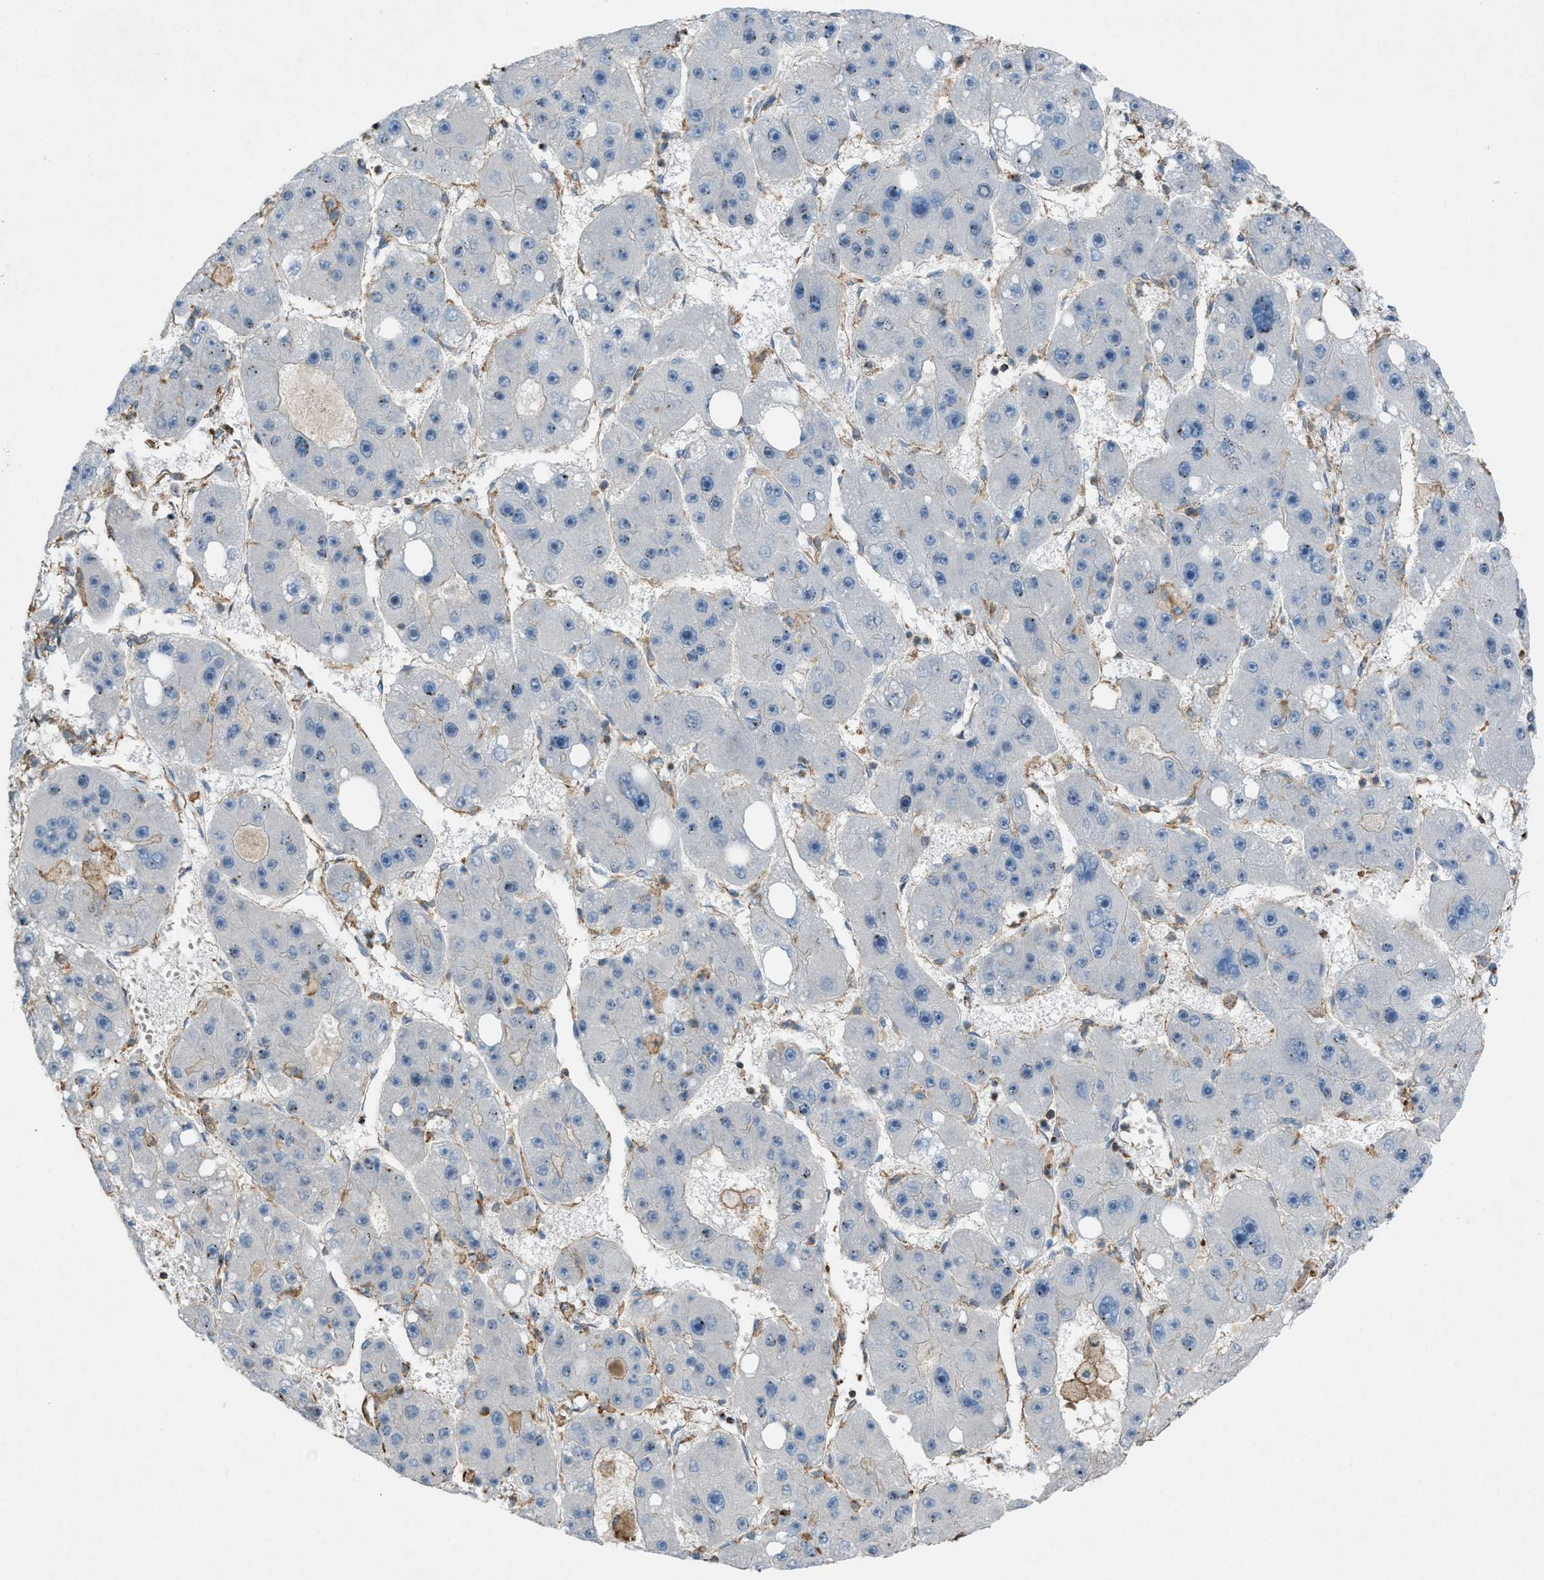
{"staining": {"intensity": "negative", "quantity": "none", "location": "none"}, "tissue": "liver cancer", "cell_type": "Tumor cells", "image_type": "cancer", "snomed": [{"axis": "morphology", "description": "Carcinoma, Hepatocellular, NOS"}, {"axis": "topography", "description": "Liver"}], "caption": "High power microscopy histopathology image of an immunohistochemistry (IHC) micrograph of liver cancer, revealing no significant positivity in tumor cells.", "gene": "NCK2", "patient": {"sex": "female", "age": 61}}